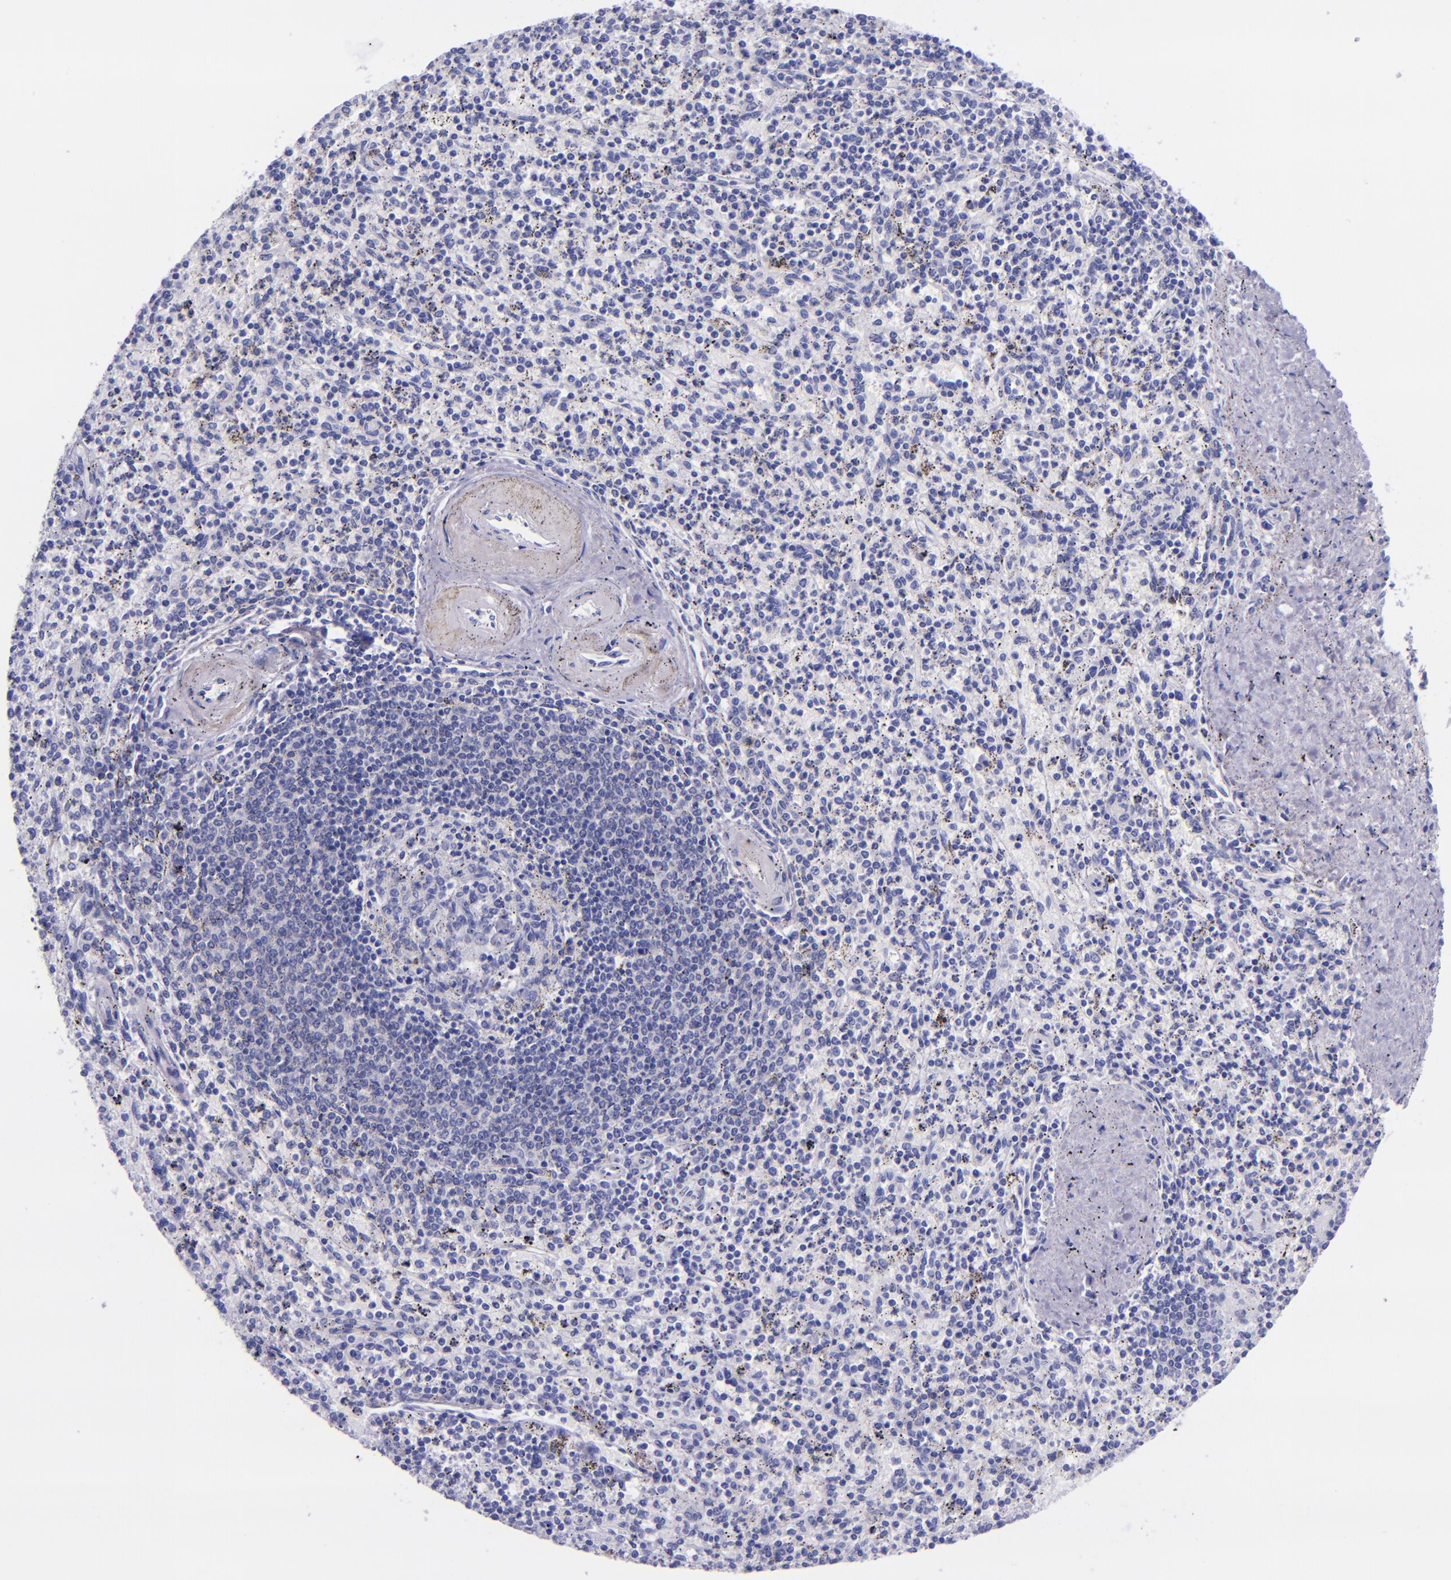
{"staining": {"intensity": "negative", "quantity": "none", "location": "none"}, "tissue": "spleen", "cell_type": "Cells in red pulp", "image_type": "normal", "snomed": [{"axis": "morphology", "description": "Normal tissue, NOS"}, {"axis": "topography", "description": "Spleen"}], "caption": "High magnification brightfield microscopy of normal spleen stained with DAB (3,3'-diaminobenzidine) (brown) and counterstained with hematoxylin (blue): cells in red pulp show no significant expression.", "gene": "MBP", "patient": {"sex": "male", "age": 72}}